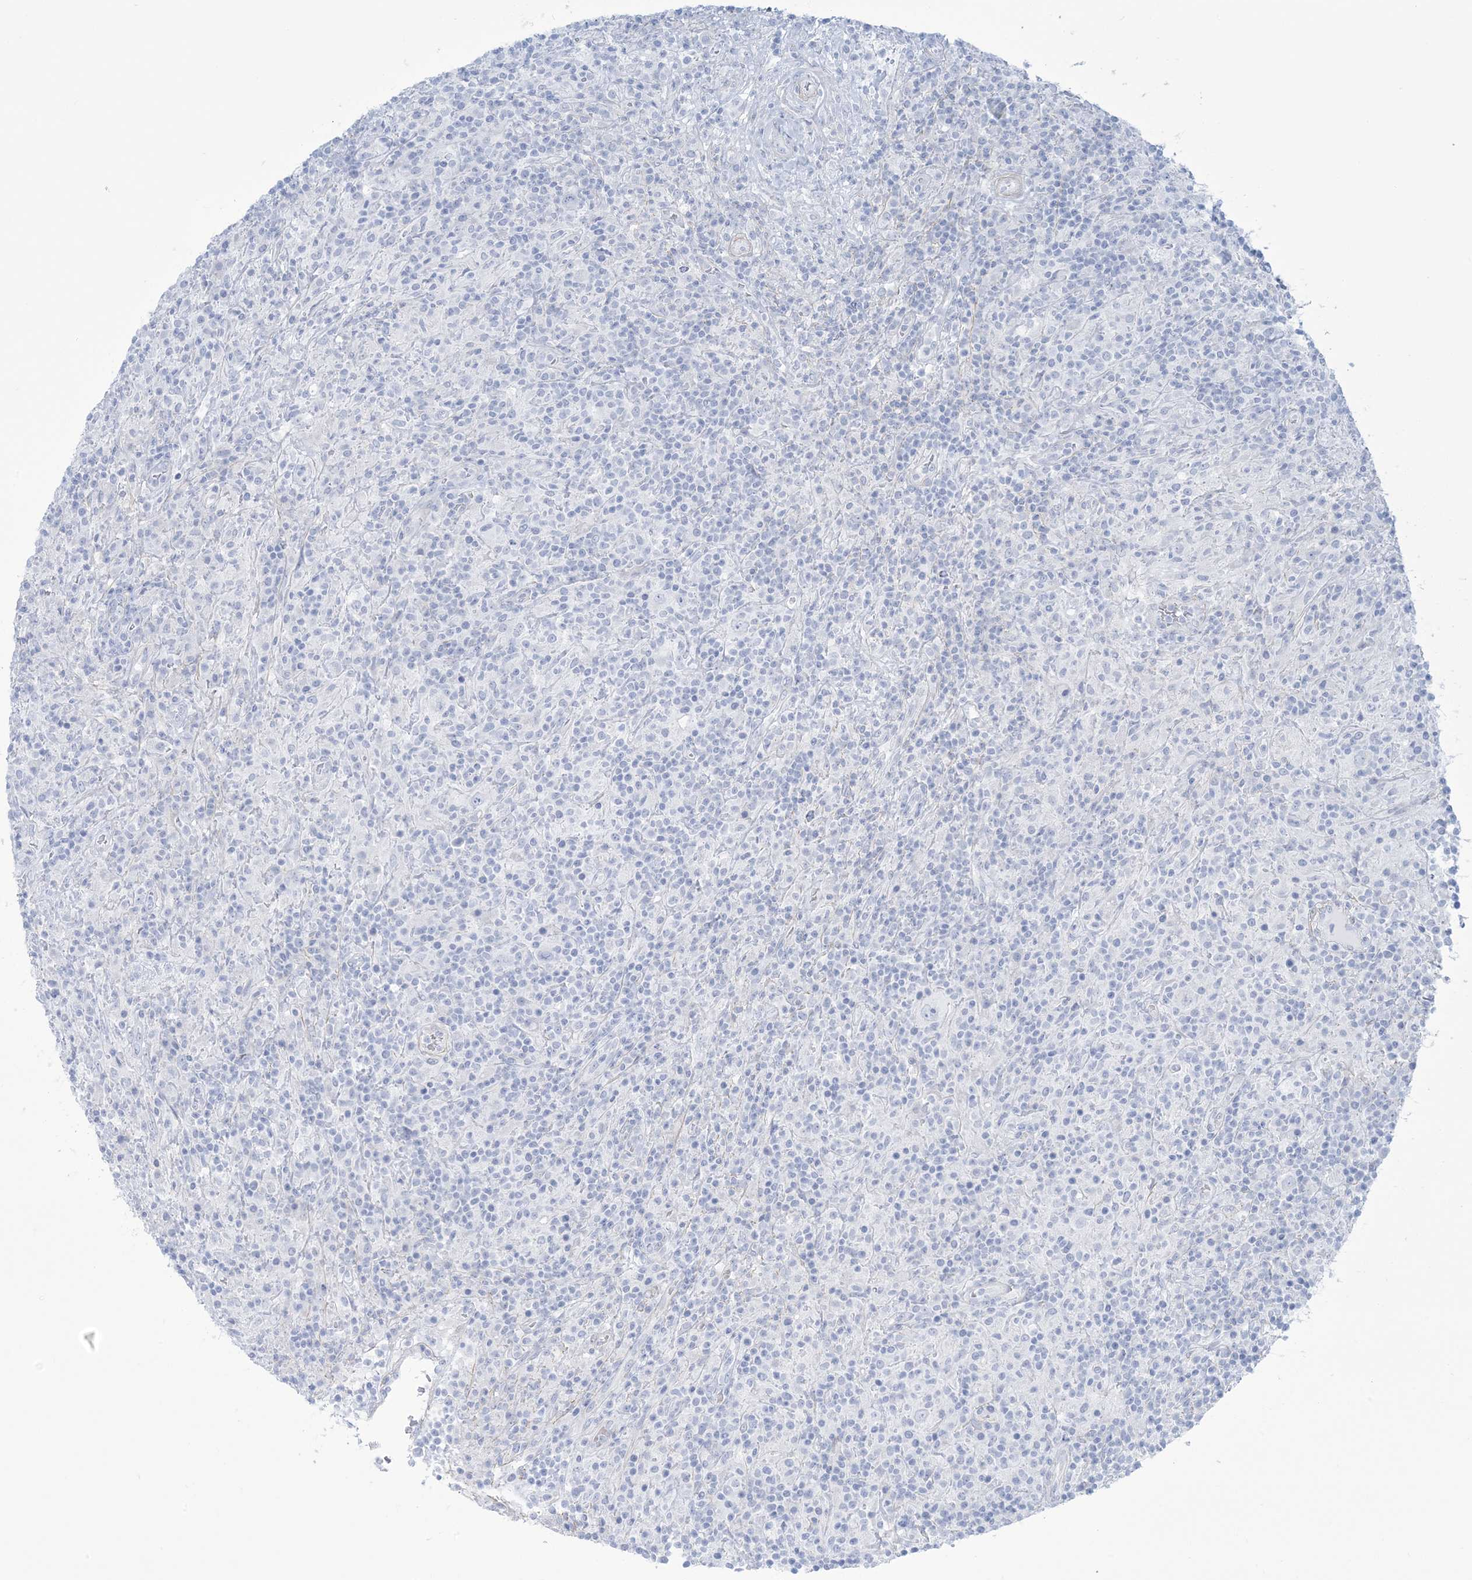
{"staining": {"intensity": "negative", "quantity": "none", "location": "none"}, "tissue": "lymphoma", "cell_type": "Tumor cells", "image_type": "cancer", "snomed": [{"axis": "morphology", "description": "Hodgkin's disease, NOS"}, {"axis": "topography", "description": "Lymph node"}], "caption": "A high-resolution histopathology image shows IHC staining of Hodgkin's disease, which shows no significant expression in tumor cells.", "gene": "AGXT", "patient": {"sex": "male", "age": 70}}